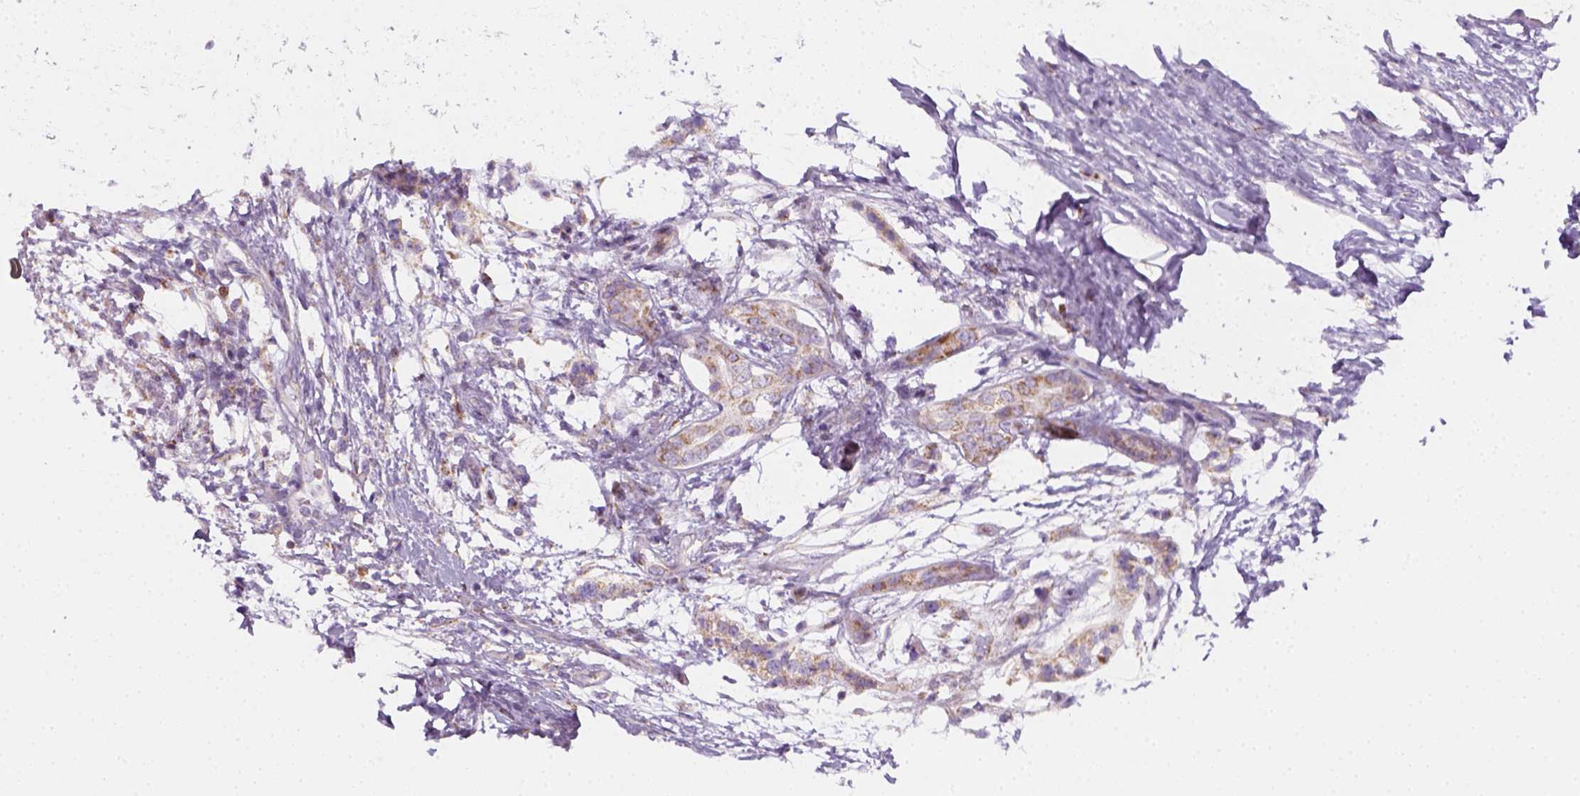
{"staining": {"intensity": "weak", "quantity": ">75%", "location": "cytoplasmic/membranous"}, "tissue": "pancreatic cancer", "cell_type": "Tumor cells", "image_type": "cancer", "snomed": [{"axis": "morphology", "description": "Adenocarcinoma, NOS"}, {"axis": "topography", "description": "Pancreas"}], "caption": "Immunohistochemical staining of human pancreatic adenocarcinoma demonstrates low levels of weak cytoplasmic/membranous protein positivity in about >75% of tumor cells.", "gene": "AWAT2", "patient": {"sex": "female", "age": 72}}